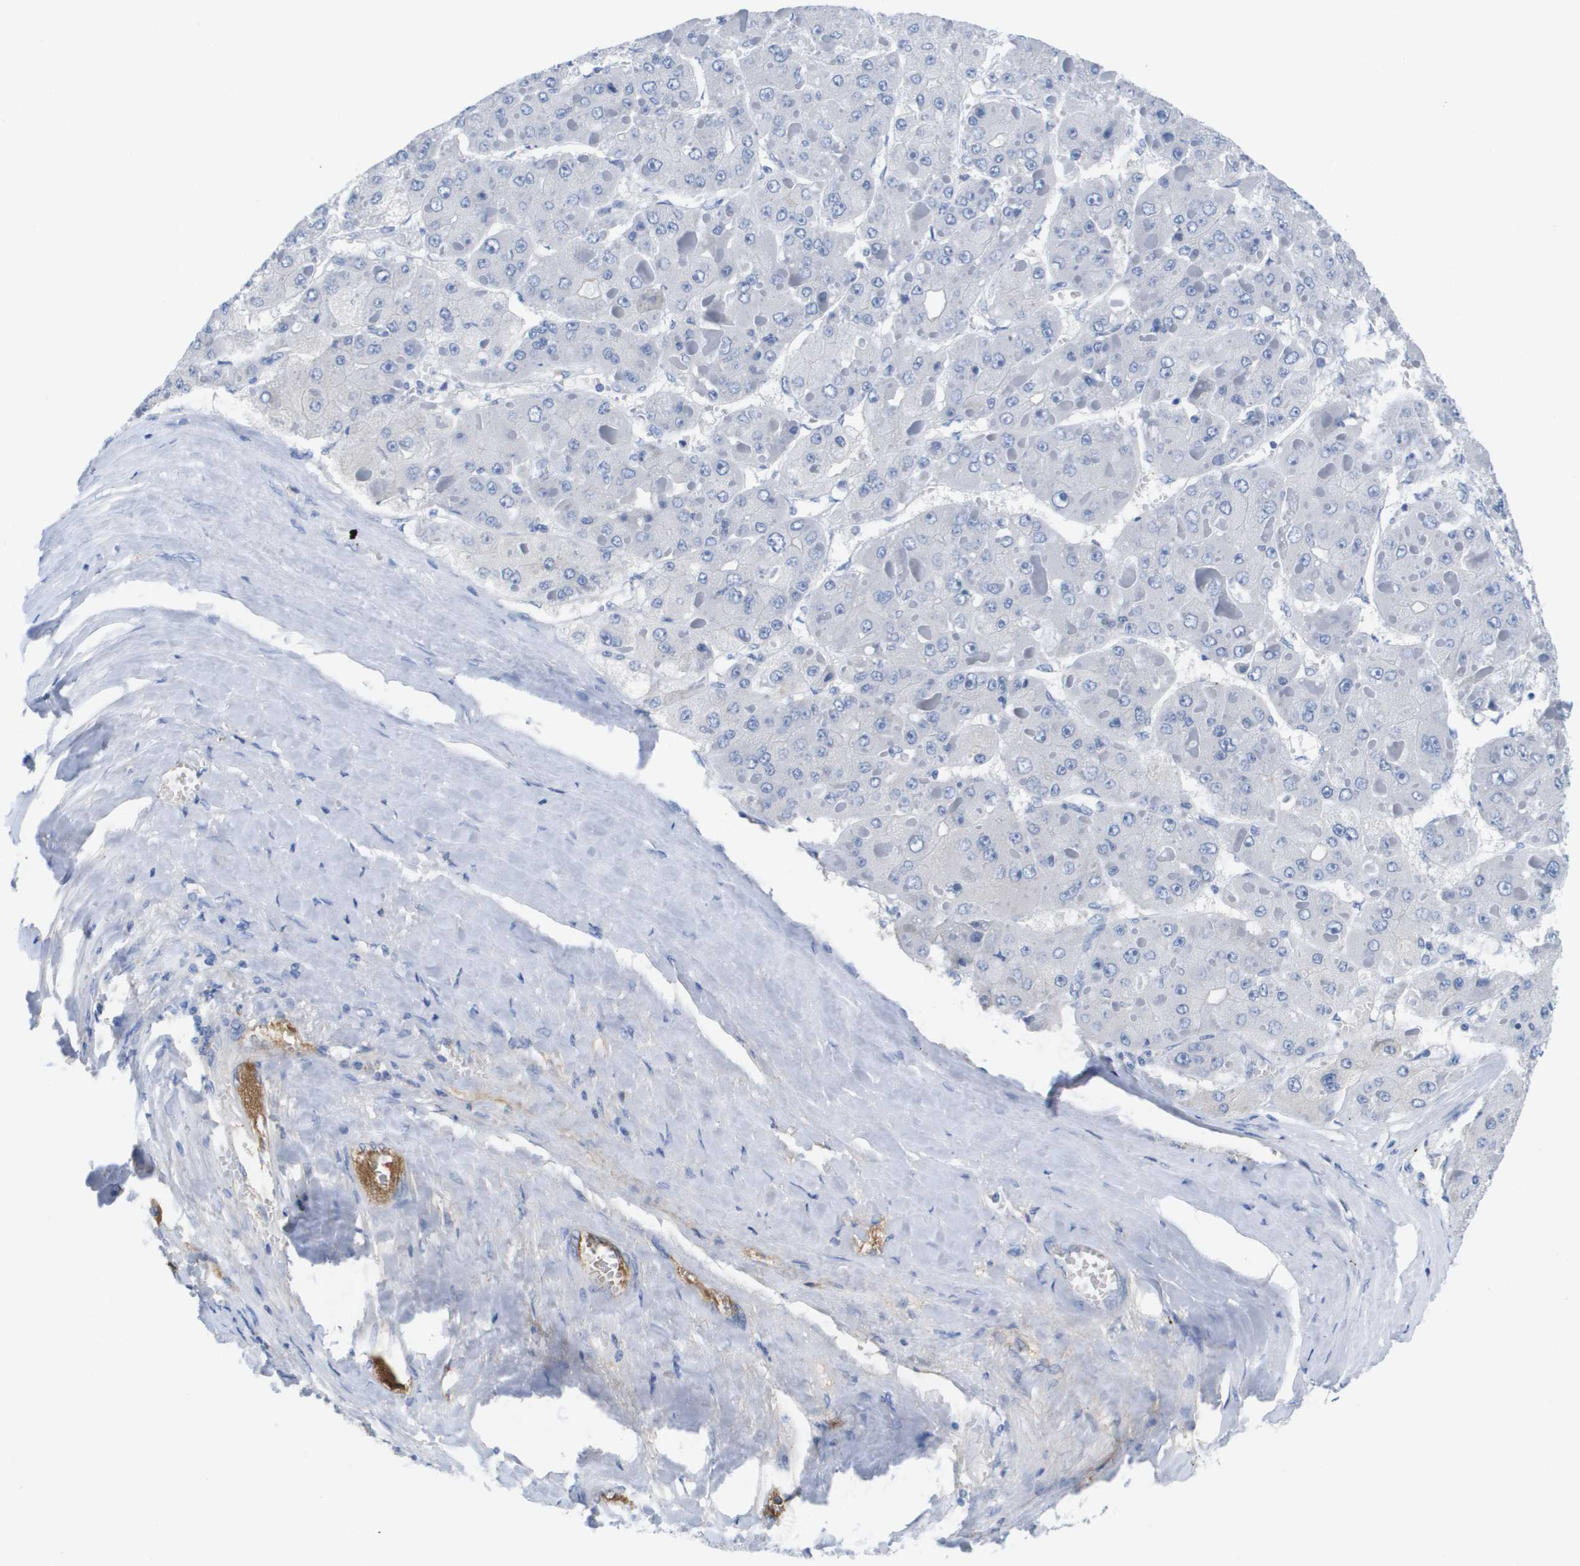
{"staining": {"intensity": "negative", "quantity": "none", "location": "none"}, "tissue": "liver cancer", "cell_type": "Tumor cells", "image_type": "cancer", "snomed": [{"axis": "morphology", "description": "Carcinoma, Hepatocellular, NOS"}, {"axis": "topography", "description": "Liver"}], "caption": "Immunohistochemistry (IHC) histopathology image of neoplastic tissue: hepatocellular carcinoma (liver) stained with DAB reveals no significant protein positivity in tumor cells.", "gene": "APOA1", "patient": {"sex": "female", "age": 73}}